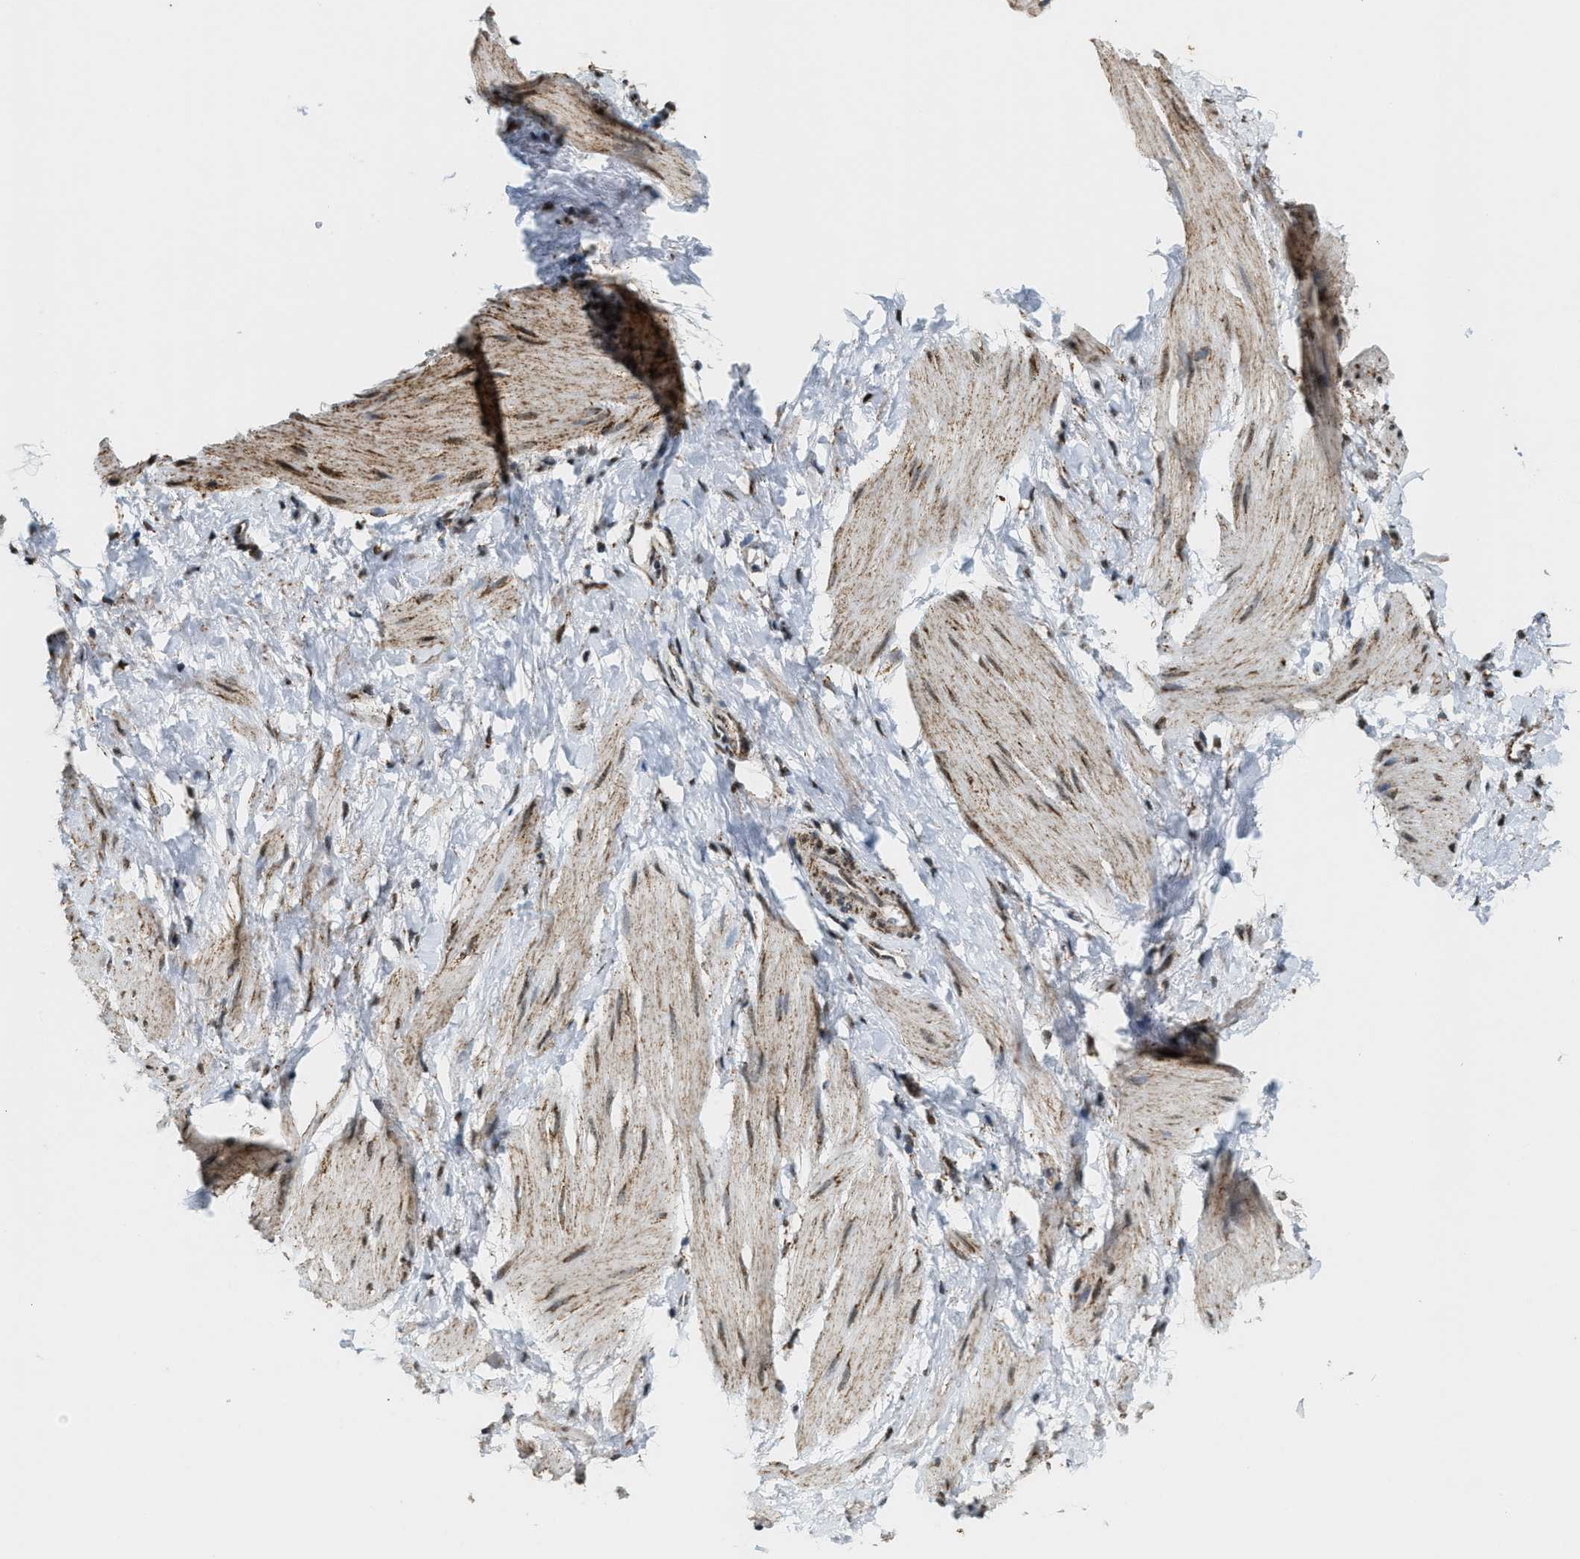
{"staining": {"intensity": "moderate", "quantity": ">75%", "location": "cytoplasmic/membranous"}, "tissue": "smooth muscle", "cell_type": "Smooth muscle cells", "image_type": "normal", "snomed": [{"axis": "morphology", "description": "Normal tissue, NOS"}, {"axis": "topography", "description": "Smooth muscle"}], "caption": "Smooth muscle stained with immunohistochemistry (IHC) shows moderate cytoplasmic/membranous expression in about >75% of smooth muscle cells.", "gene": "HIBADH", "patient": {"sex": "male", "age": 16}}